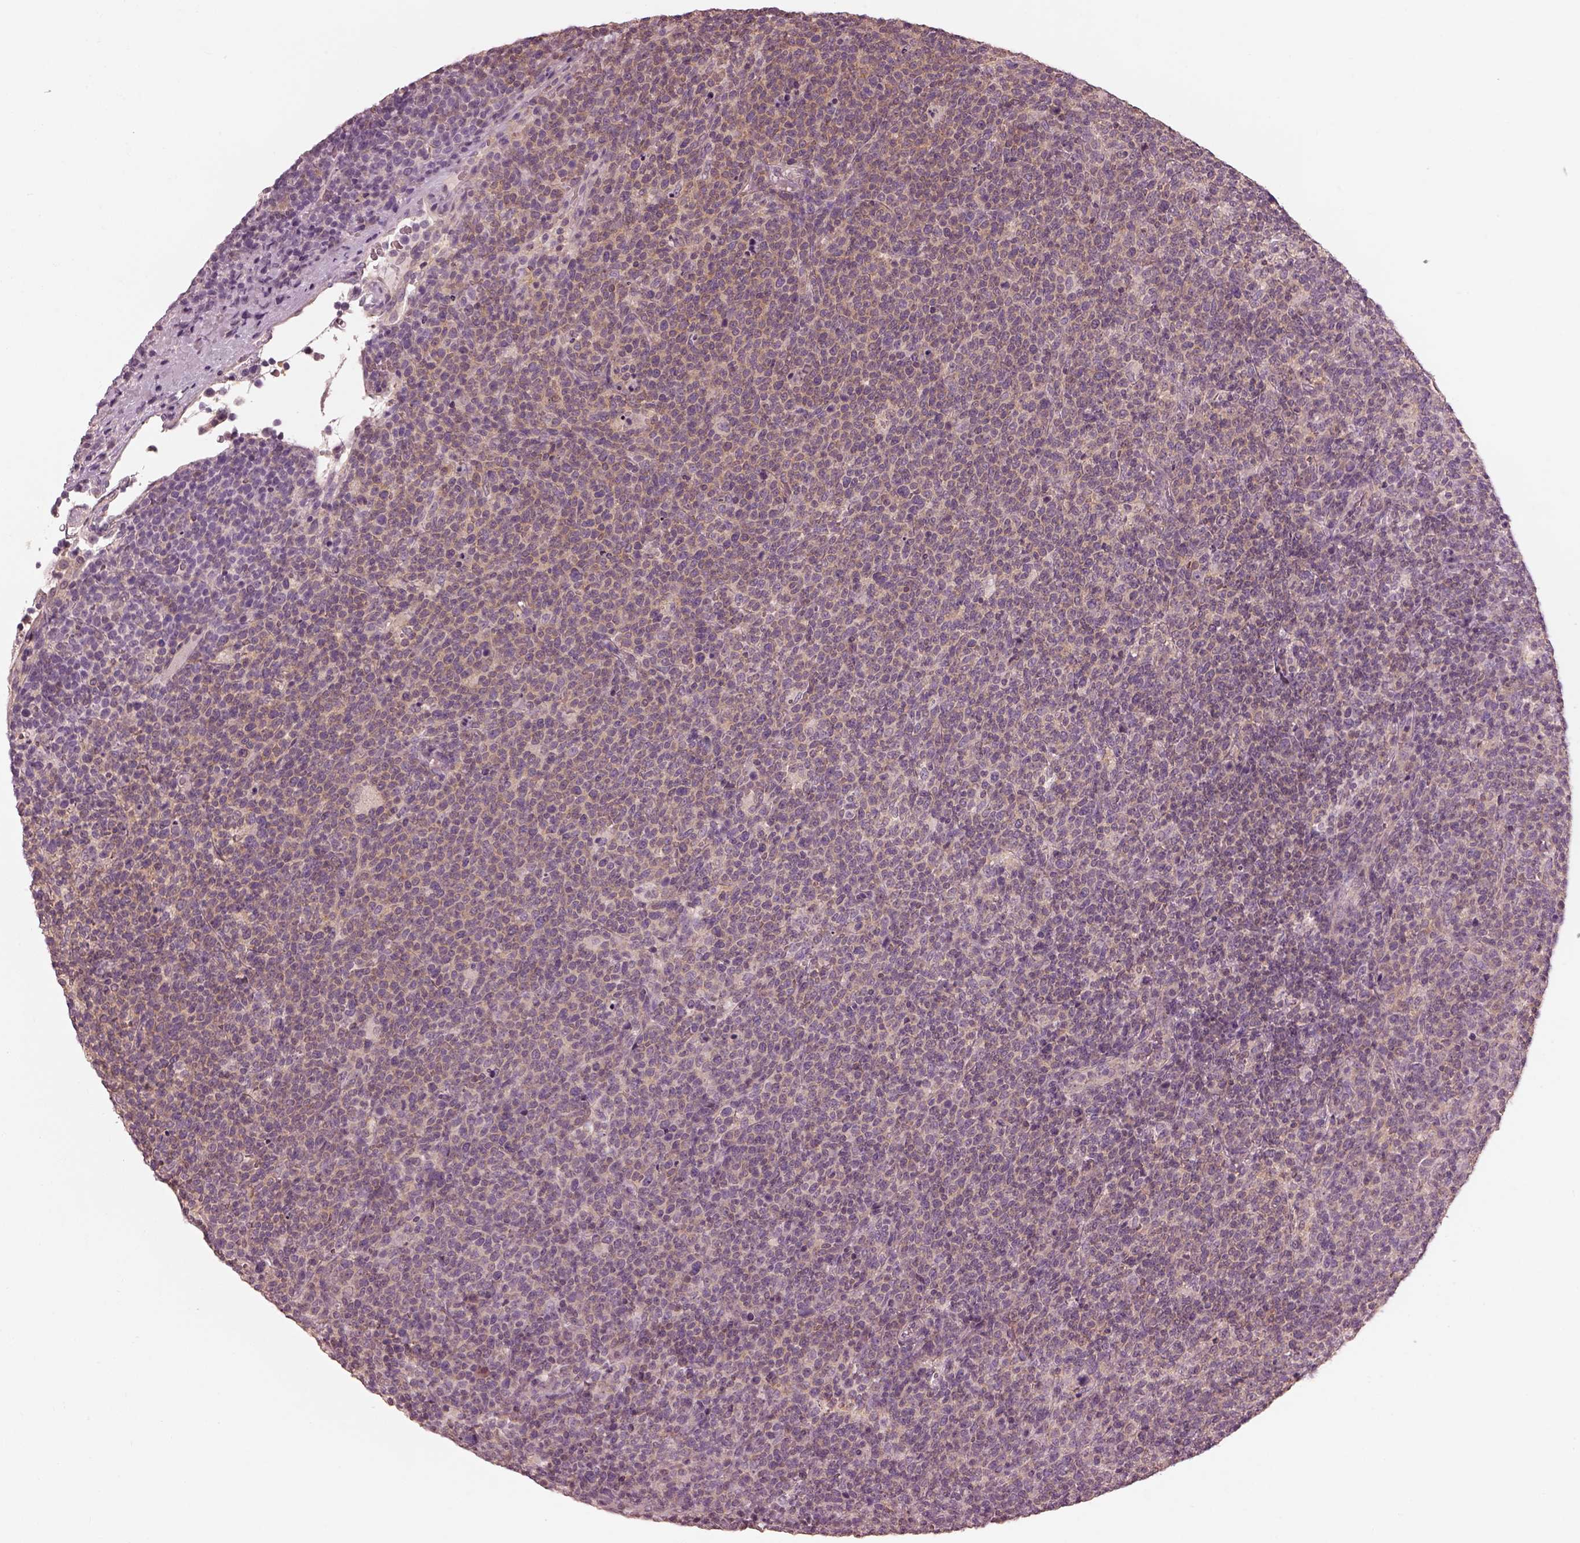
{"staining": {"intensity": "weak", "quantity": ">75%", "location": "cytoplasmic/membranous"}, "tissue": "lymphoma", "cell_type": "Tumor cells", "image_type": "cancer", "snomed": [{"axis": "morphology", "description": "Malignant lymphoma, non-Hodgkin's type, High grade"}, {"axis": "topography", "description": "Lymph node"}], "caption": "Protein expression analysis of human lymphoma reveals weak cytoplasmic/membranous expression in approximately >75% of tumor cells. Using DAB (brown) and hematoxylin (blue) stains, captured at high magnification using brightfield microscopy.", "gene": "PRKACG", "patient": {"sex": "male", "age": 61}}